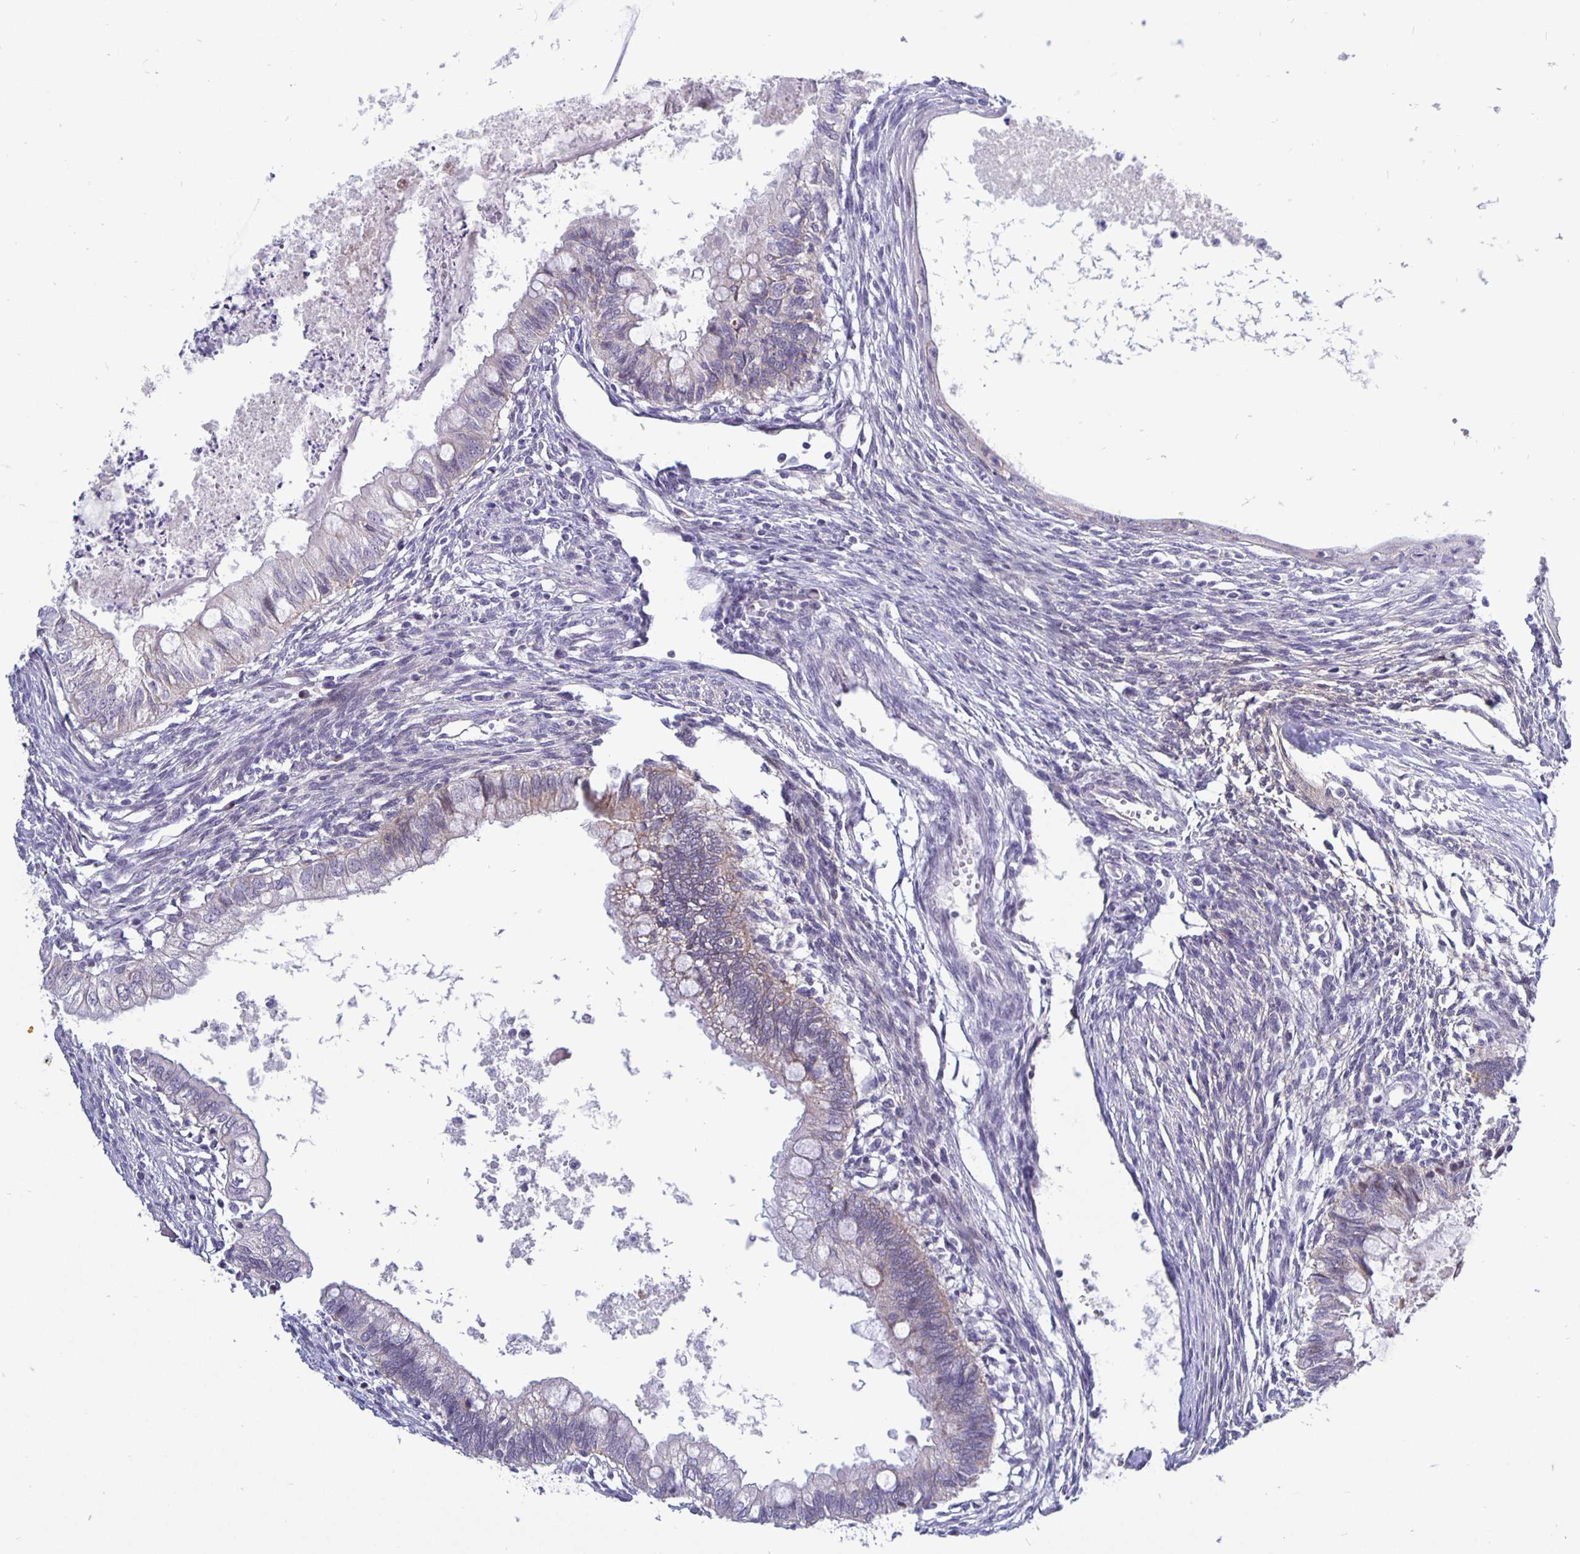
{"staining": {"intensity": "weak", "quantity": "<25%", "location": "cytoplasmic/membranous"}, "tissue": "testis cancer", "cell_type": "Tumor cells", "image_type": "cancer", "snomed": [{"axis": "morphology", "description": "Carcinoma, Embryonal, NOS"}, {"axis": "topography", "description": "Testis"}], "caption": "This histopathology image is of embryonal carcinoma (testis) stained with immunohistochemistry (IHC) to label a protein in brown with the nuclei are counter-stained blue. There is no staining in tumor cells.", "gene": "ERBB2", "patient": {"sex": "male", "age": 37}}